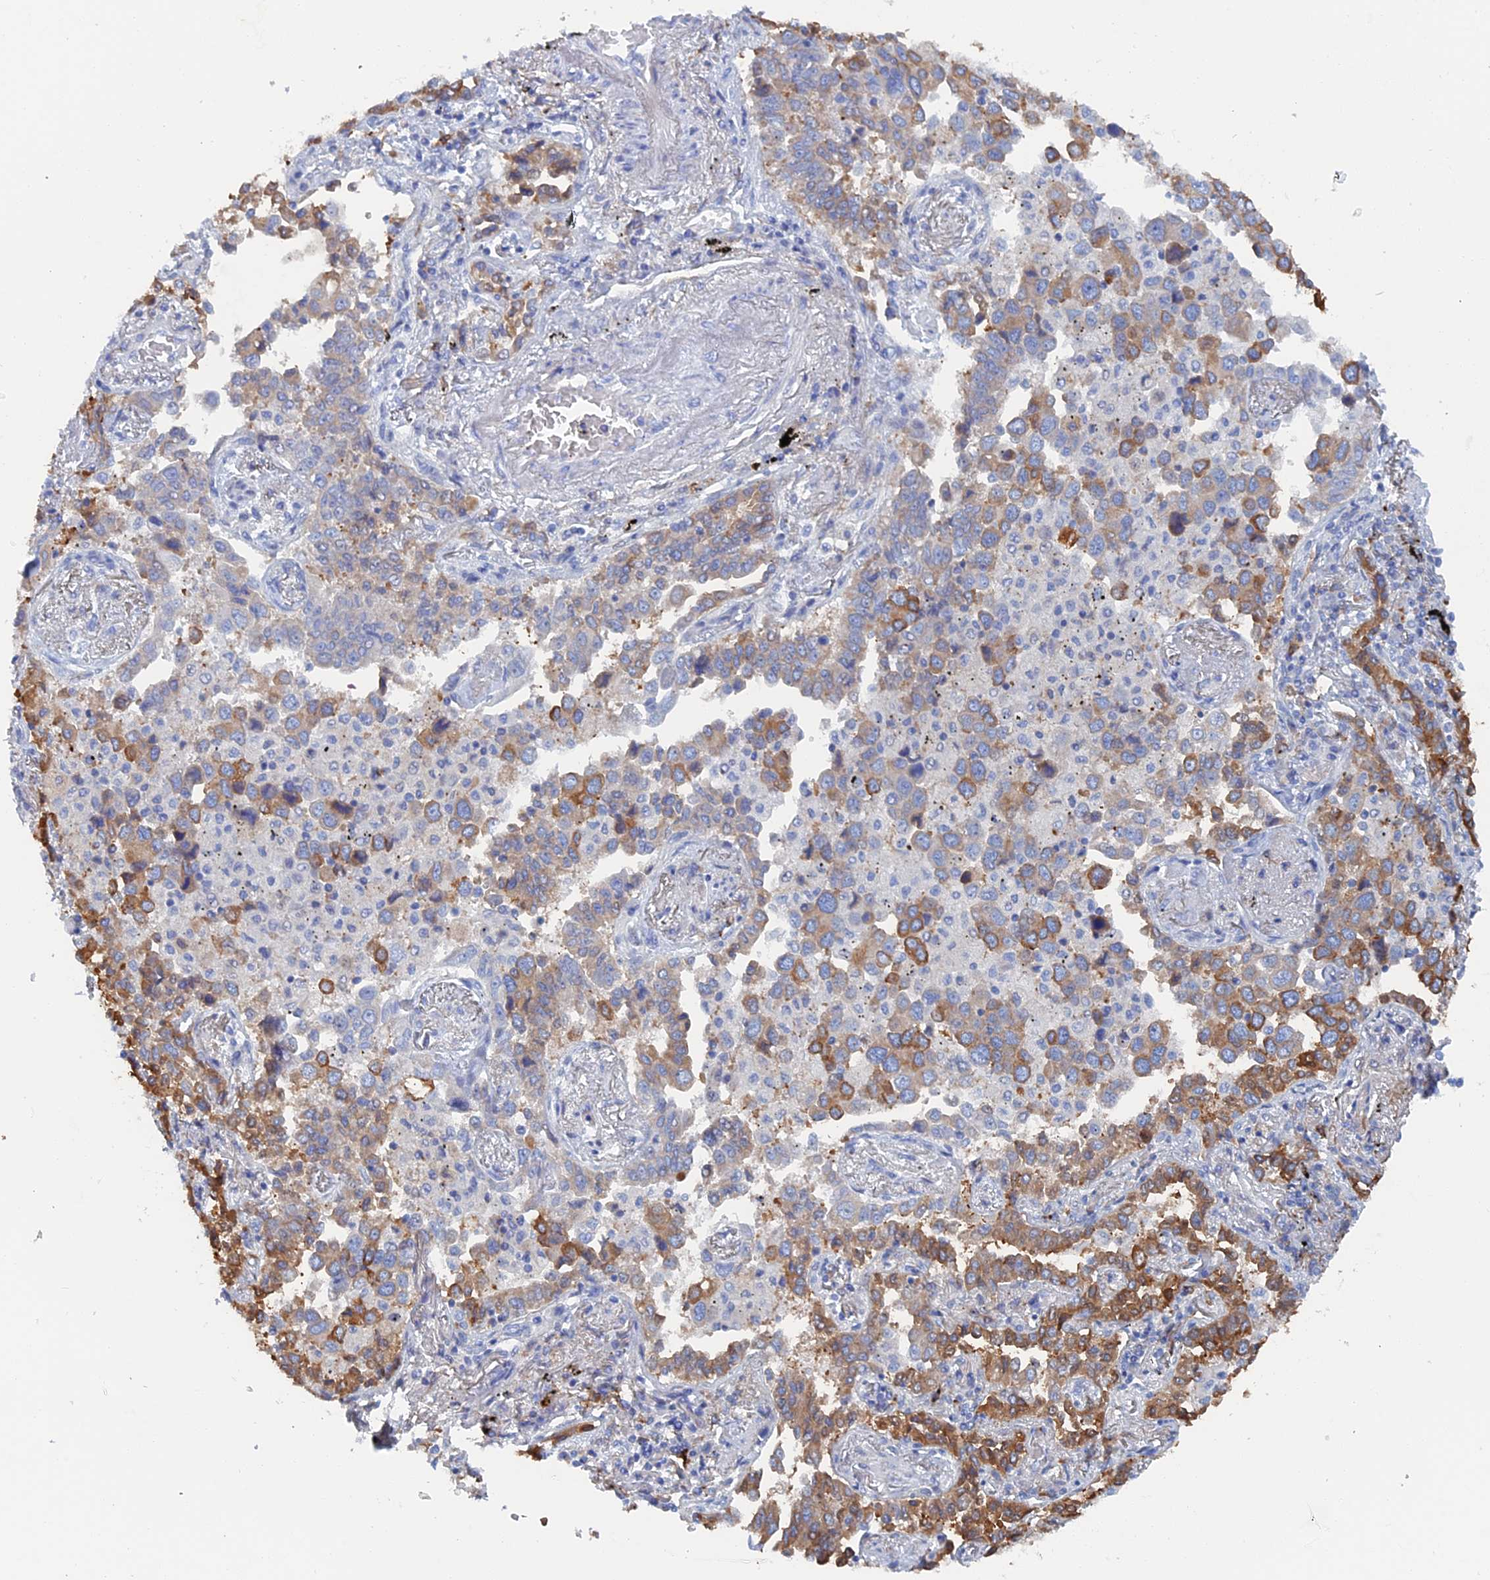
{"staining": {"intensity": "moderate", "quantity": "25%-75%", "location": "cytoplasmic/membranous"}, "tissue": "lung cancer", "cell_type": "Tumor cells", "image_type": "cancer", "snomed": [{"axis": "morphology", "description": "Adenocarcinoma, NOS"}, {"axis": "topography", "description": "Lung"}], "caption": "DAB (3,3'-diaminobenzidine) immunohistochemical staining of lung adenocarcinoma displays moderate cytoplasmic/membranous protein expression in approximately 25%-75% of tumor cells.", "gene": "COG7", "patient": {"sex": "male", "age": 67}}